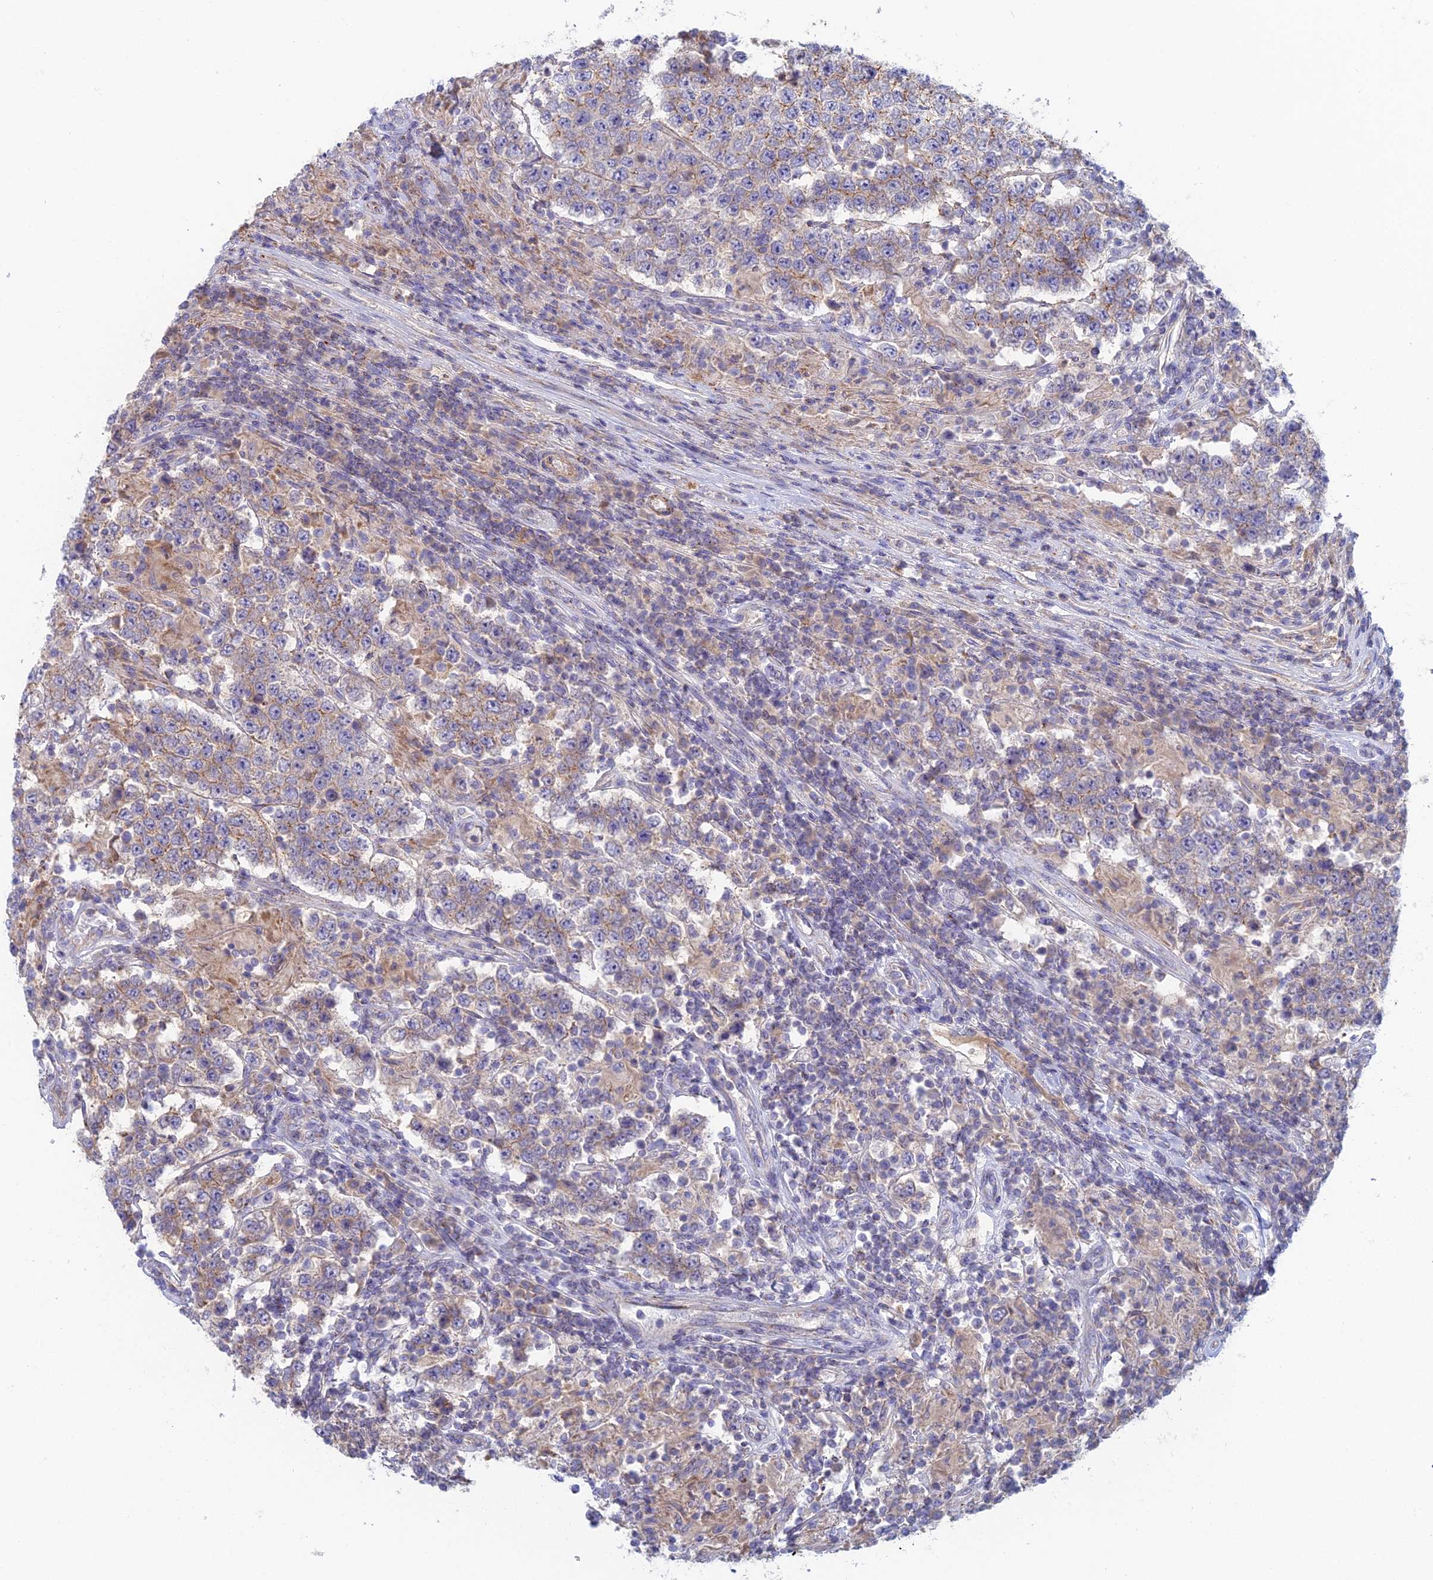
{"staining": {"intensity": "weak", "quantity": "<25%", "location": "cytoplasmic/membranous"}, "tissue": "testis cancer", "cell_type": "Tumor cells", "image_type": "cancer", "snomed": [{"axis": "morphology", "description": "Normal tissue, NOS"}, {"axis": "morphology", "description": "Urothelial carcinoma, High grade"}, {"axis": "morphology", "description": "Seminoma, NOS"}, {"axis": "morphology", "description": "Carcinoma, Embryonal, NOS"}, {"axis": "topography", "description": "Urinary bladder"}, {"axis": "topography", "description": "Testis"}], "caption": "Tumor cells are negative for brown protein staining in testis cancer (embryonal carcinoma). (Stains: DAB (3,3'-diaminobenzidine) IHC with hematoxylin counter stain, Microscopy: brightfield microscopy at high magnification).", "gene": "IFTAP", "patient": {"sex": "male", "age": 41}}